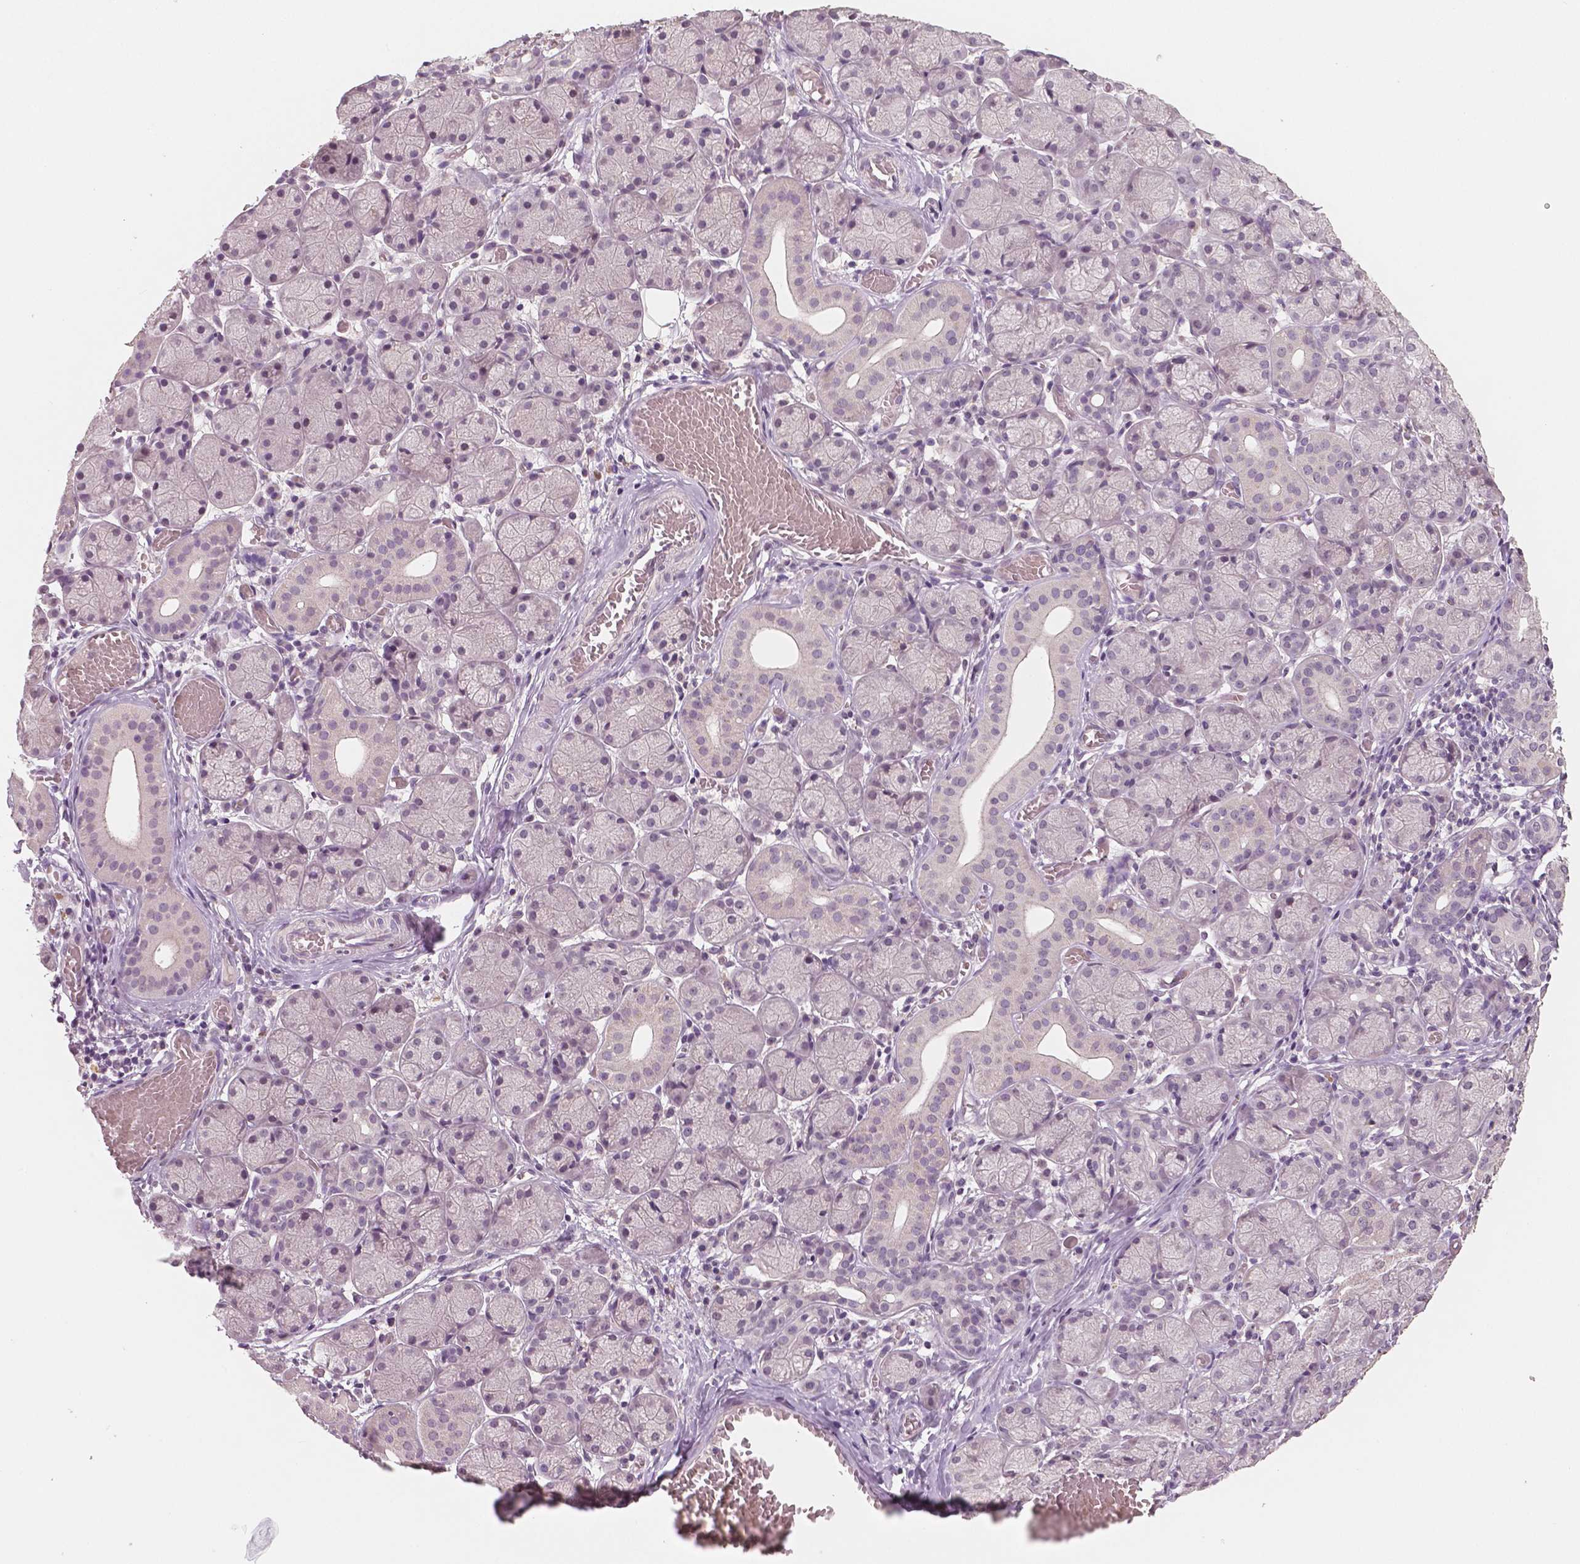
{"staining": {"intensity": "negative", "quantity": "none", "location": "none"}, "tissue": "salivary gland", "cell_type": "Glandular cells", "image_type": "normal", "snomed": [{"axis": "morphology", "description": "Normal tissue, NOS"}, {"axis": "topography", "description": "Salivary gland"}, {"axis": "topography", "description": "Peripheral nerve tissue"}], "caption": "Salivary gland stained for a protein using immunohistochemistry (IHC) displays no expression glandular cells.", "gene": "RNASE7", "patient": {"sex": "female", "age": 24}}